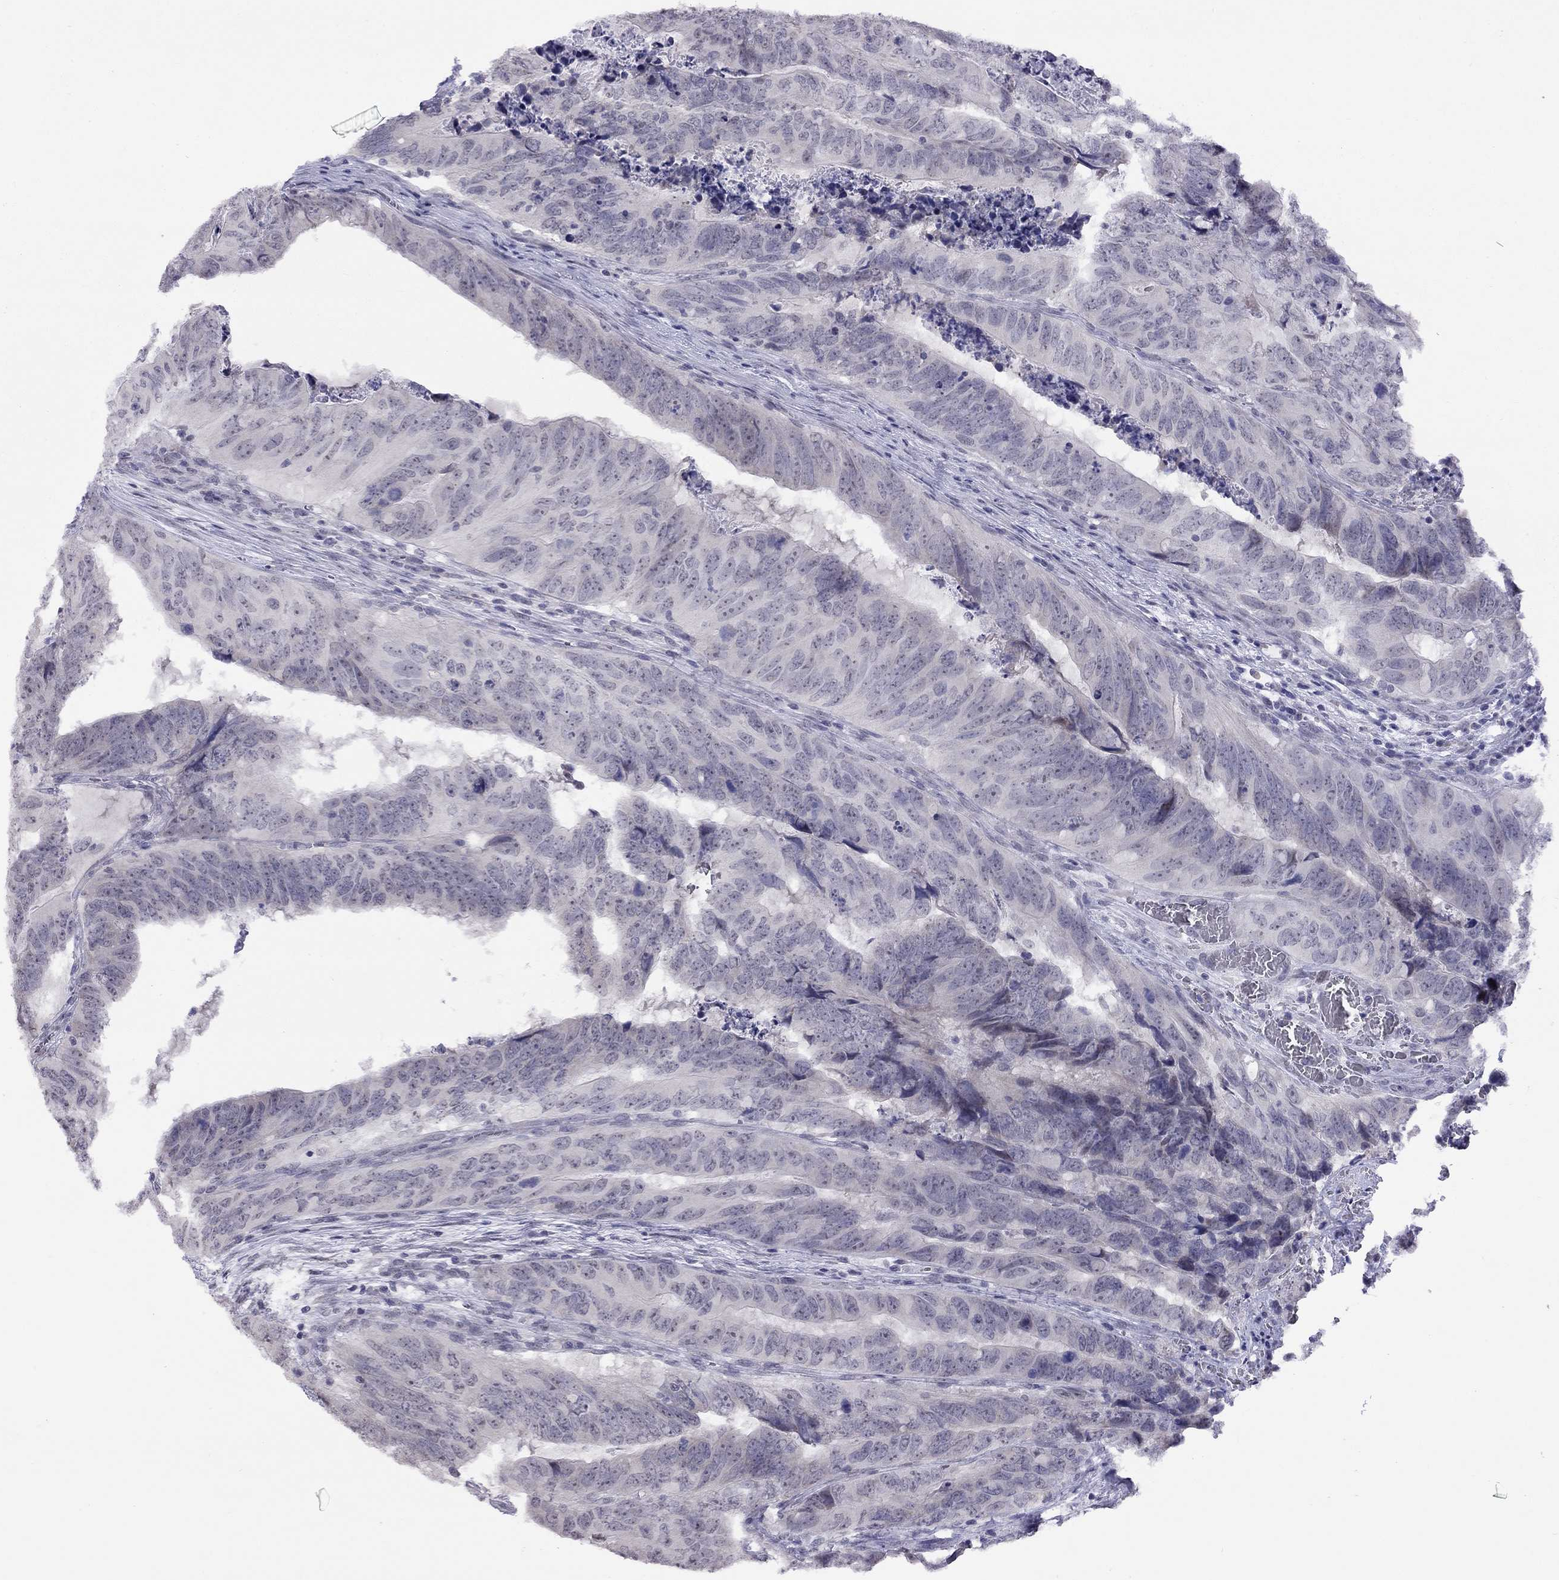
{"staining": {"intensity": "negative", "quantity": "none", "location": "none"}, "tissue": "colorectal cancer", "cell_type": "Tumor cells", "image_type": "cancer", "snomed": [{"axis": "morphology", "description": "Adenocarcinoma, NOS"}, {"axis": "topography", "description": "Colon"}], "caption": "Immunohistochemistry photomicrograph of neoplastic tissue: human colorectal cancer stained with DAB (3,3'-diaminobenzidine) displays no significant protein expression in tumor cells.", "gene": "HES5", "patient": {"sex": "male", "age": 79}}